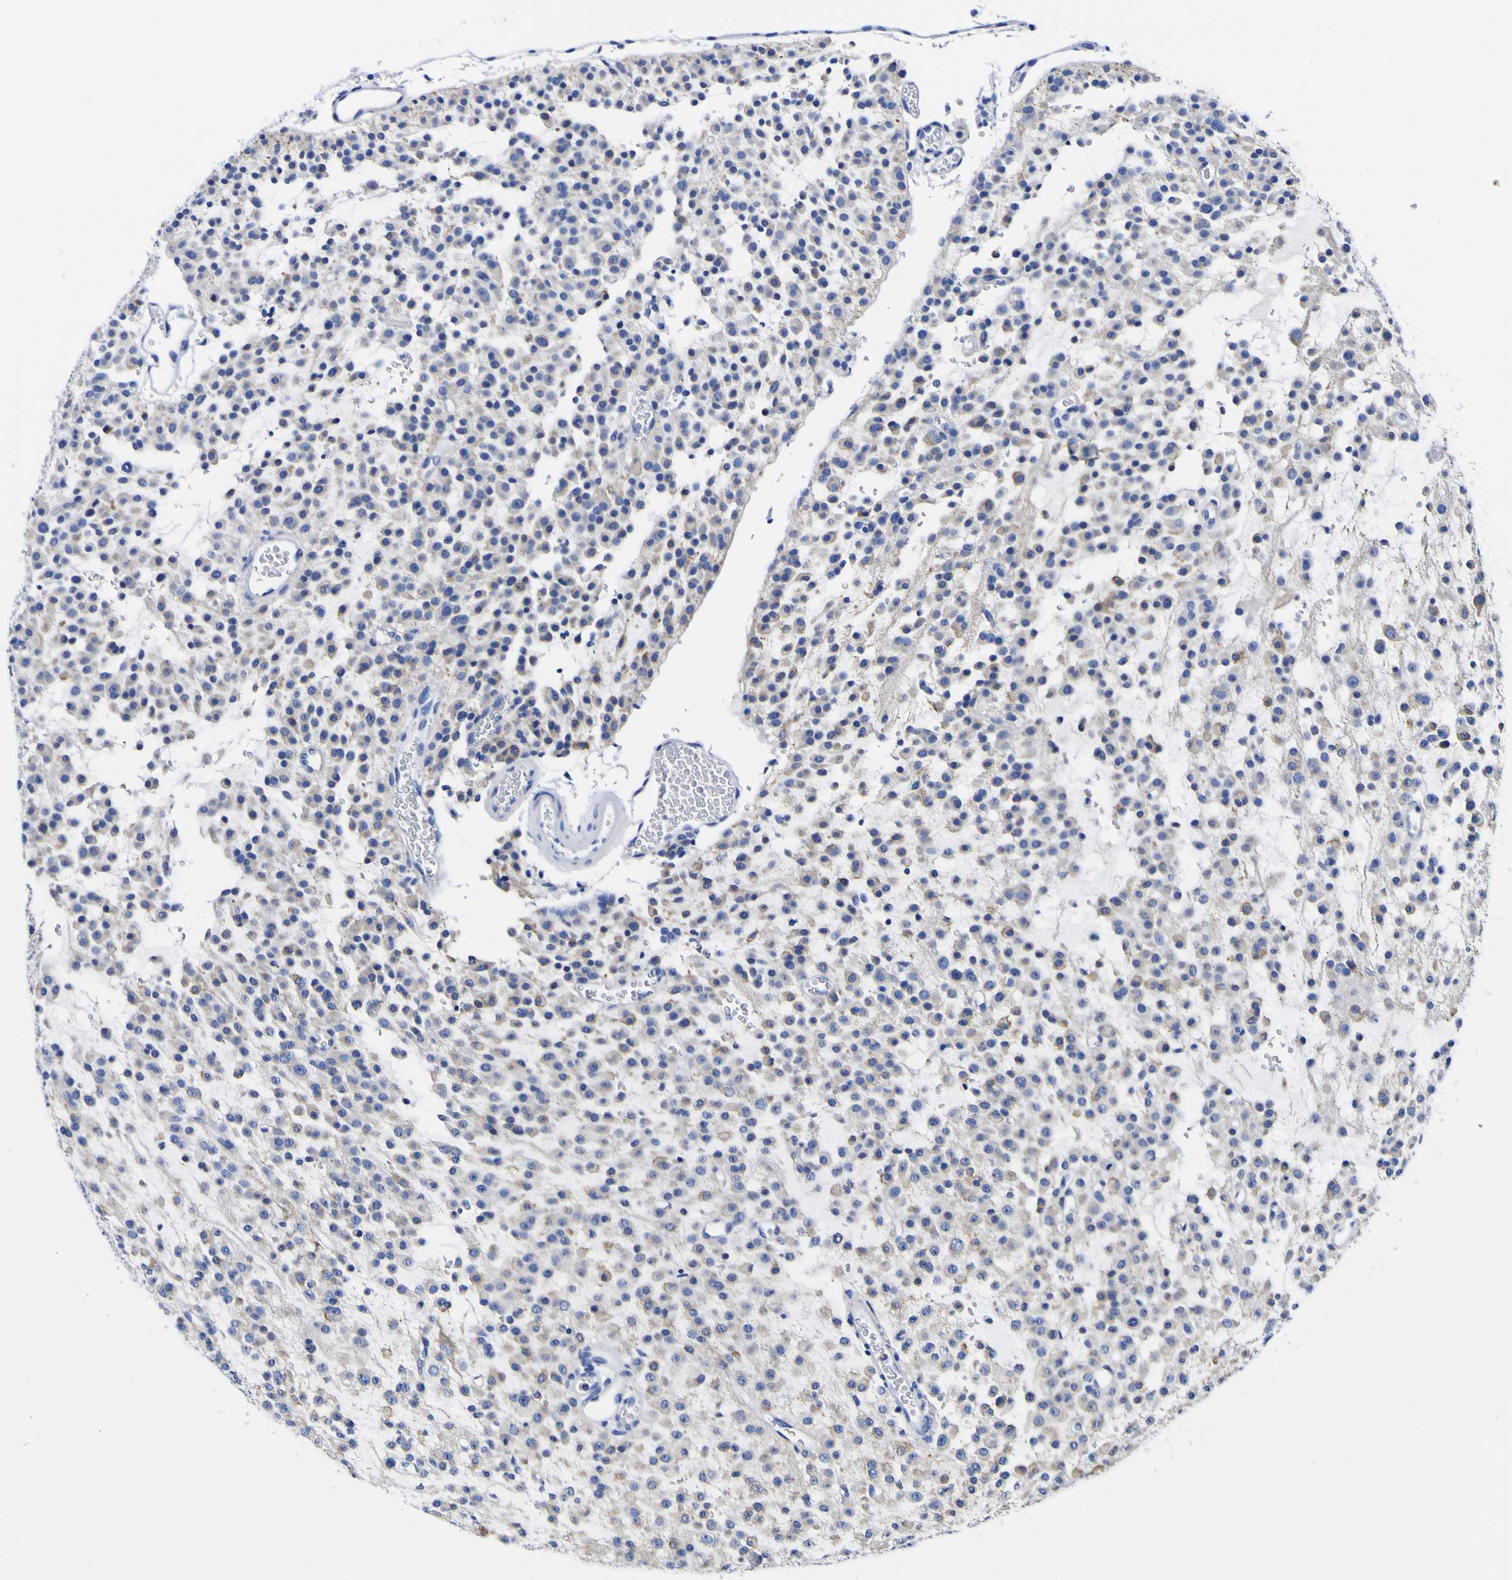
{"staining": {"intensity": "moderate", "quantity": "<25%", "location": "cytoplasmic/membranous"}, "tissue": "glioma", "cell_type": "Tumor cells", "image_type": "cancer", "snomed": [{"axis": "morphology", "description": "Glioma, malignant, Low grade"}, {"axis": "topography", "description": "Brain"}], "caption": "Protein staining of malignant glioma (low-grade) tissue reveals moderate cytoplasmic/membranous staining in about <25% of tumor cells.", "gene": "HLA-DQA1", "patient": {"sex": "male", "age": 38}}